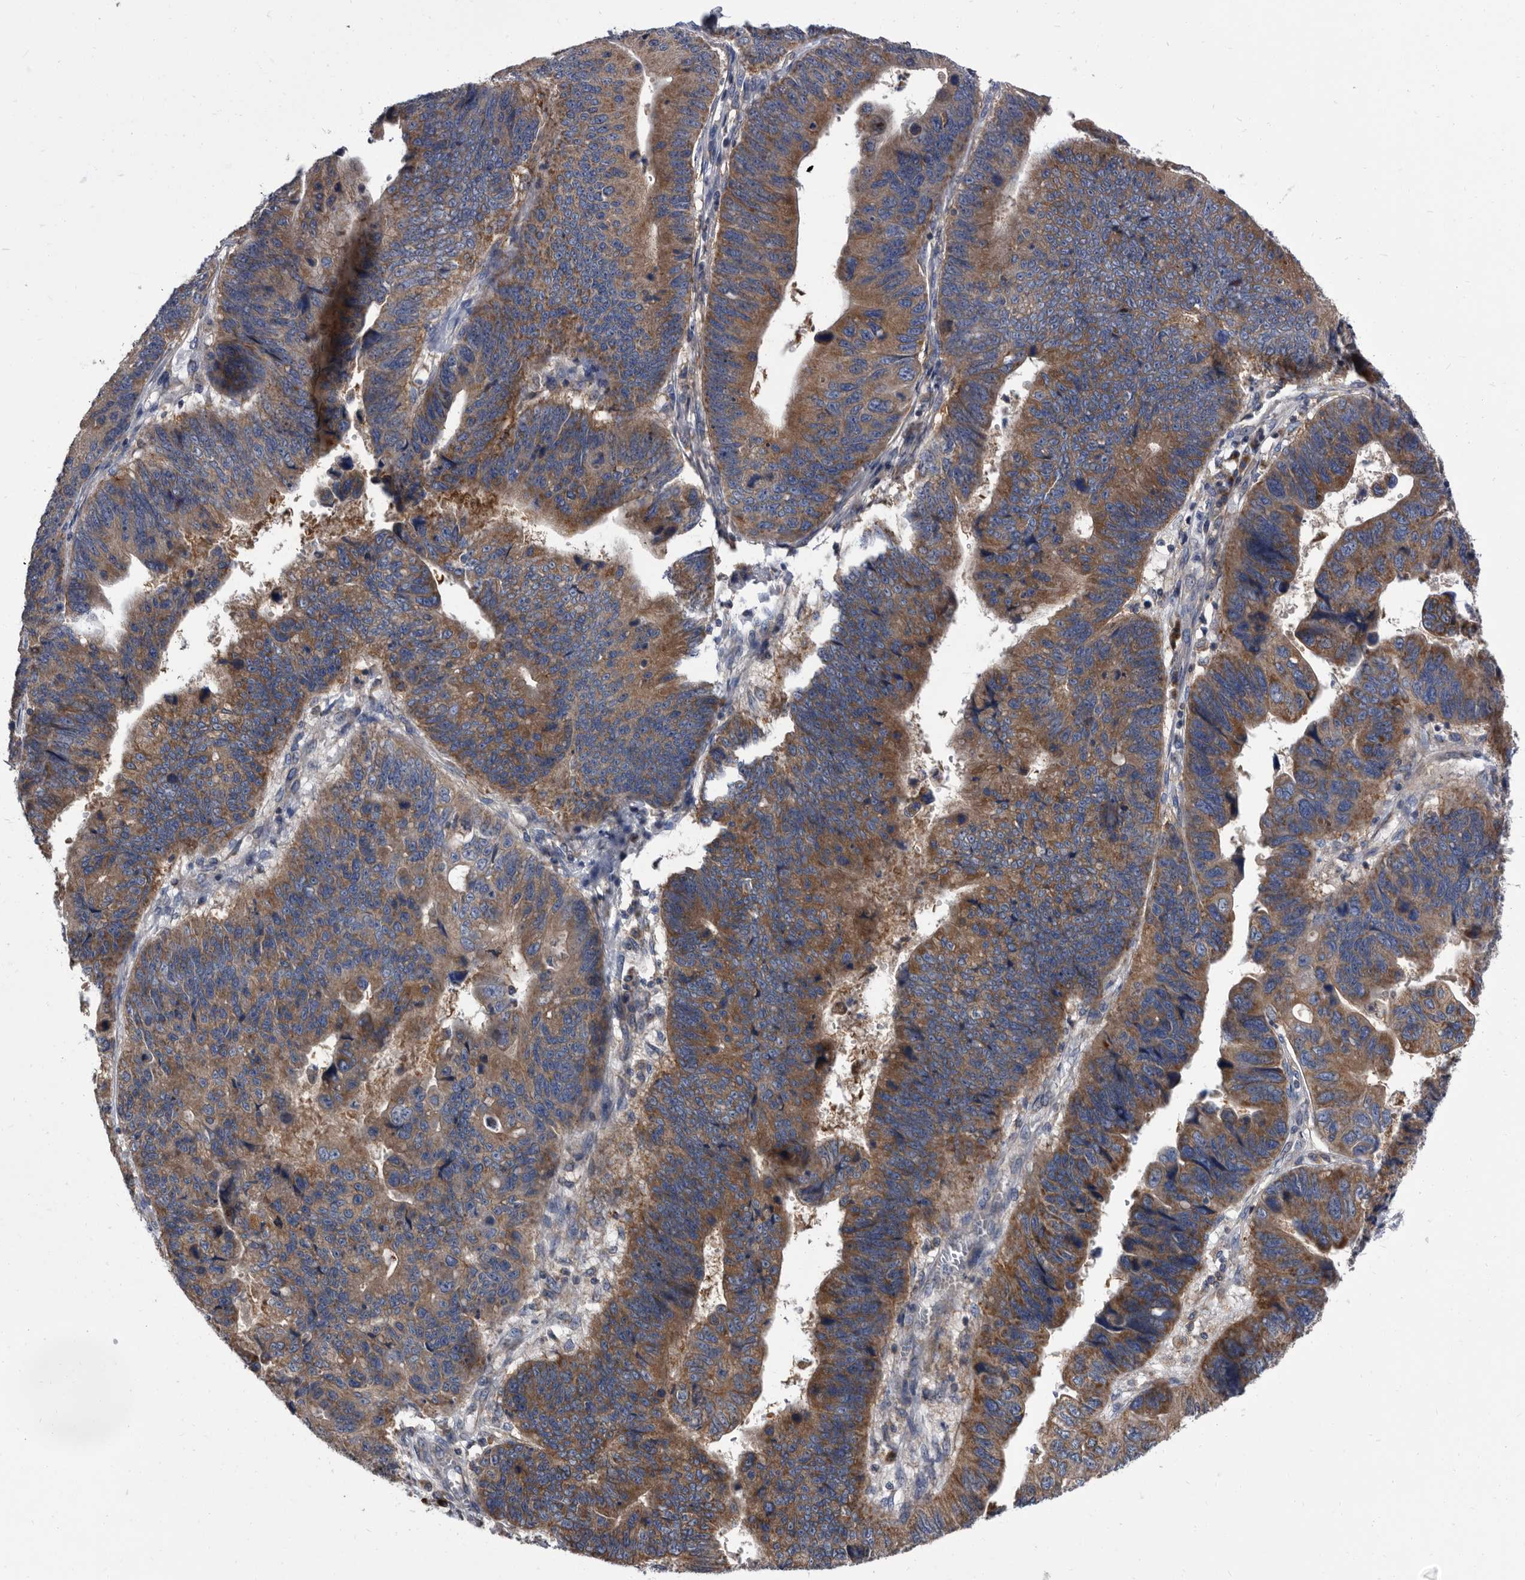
{"staining": {"intensity": "moderate", "quantity": ">75%", "location": "cytoplasmic/membranous"}, "tissue": "stomach cancer", "cell_type": "Tumor cells", "image_type": "cancer", "snomed": [{"axis": "morphology", "description": "Adenocarcinoma, NOS"}, {"axis": "topography", "description": "Stomach"}], "caption": "Human stomach cancer stained with a protein marker displays moderate staining in tumor cells.", "gene": "DTNBP1", "patient": {"sex": "male", "age": 59}}